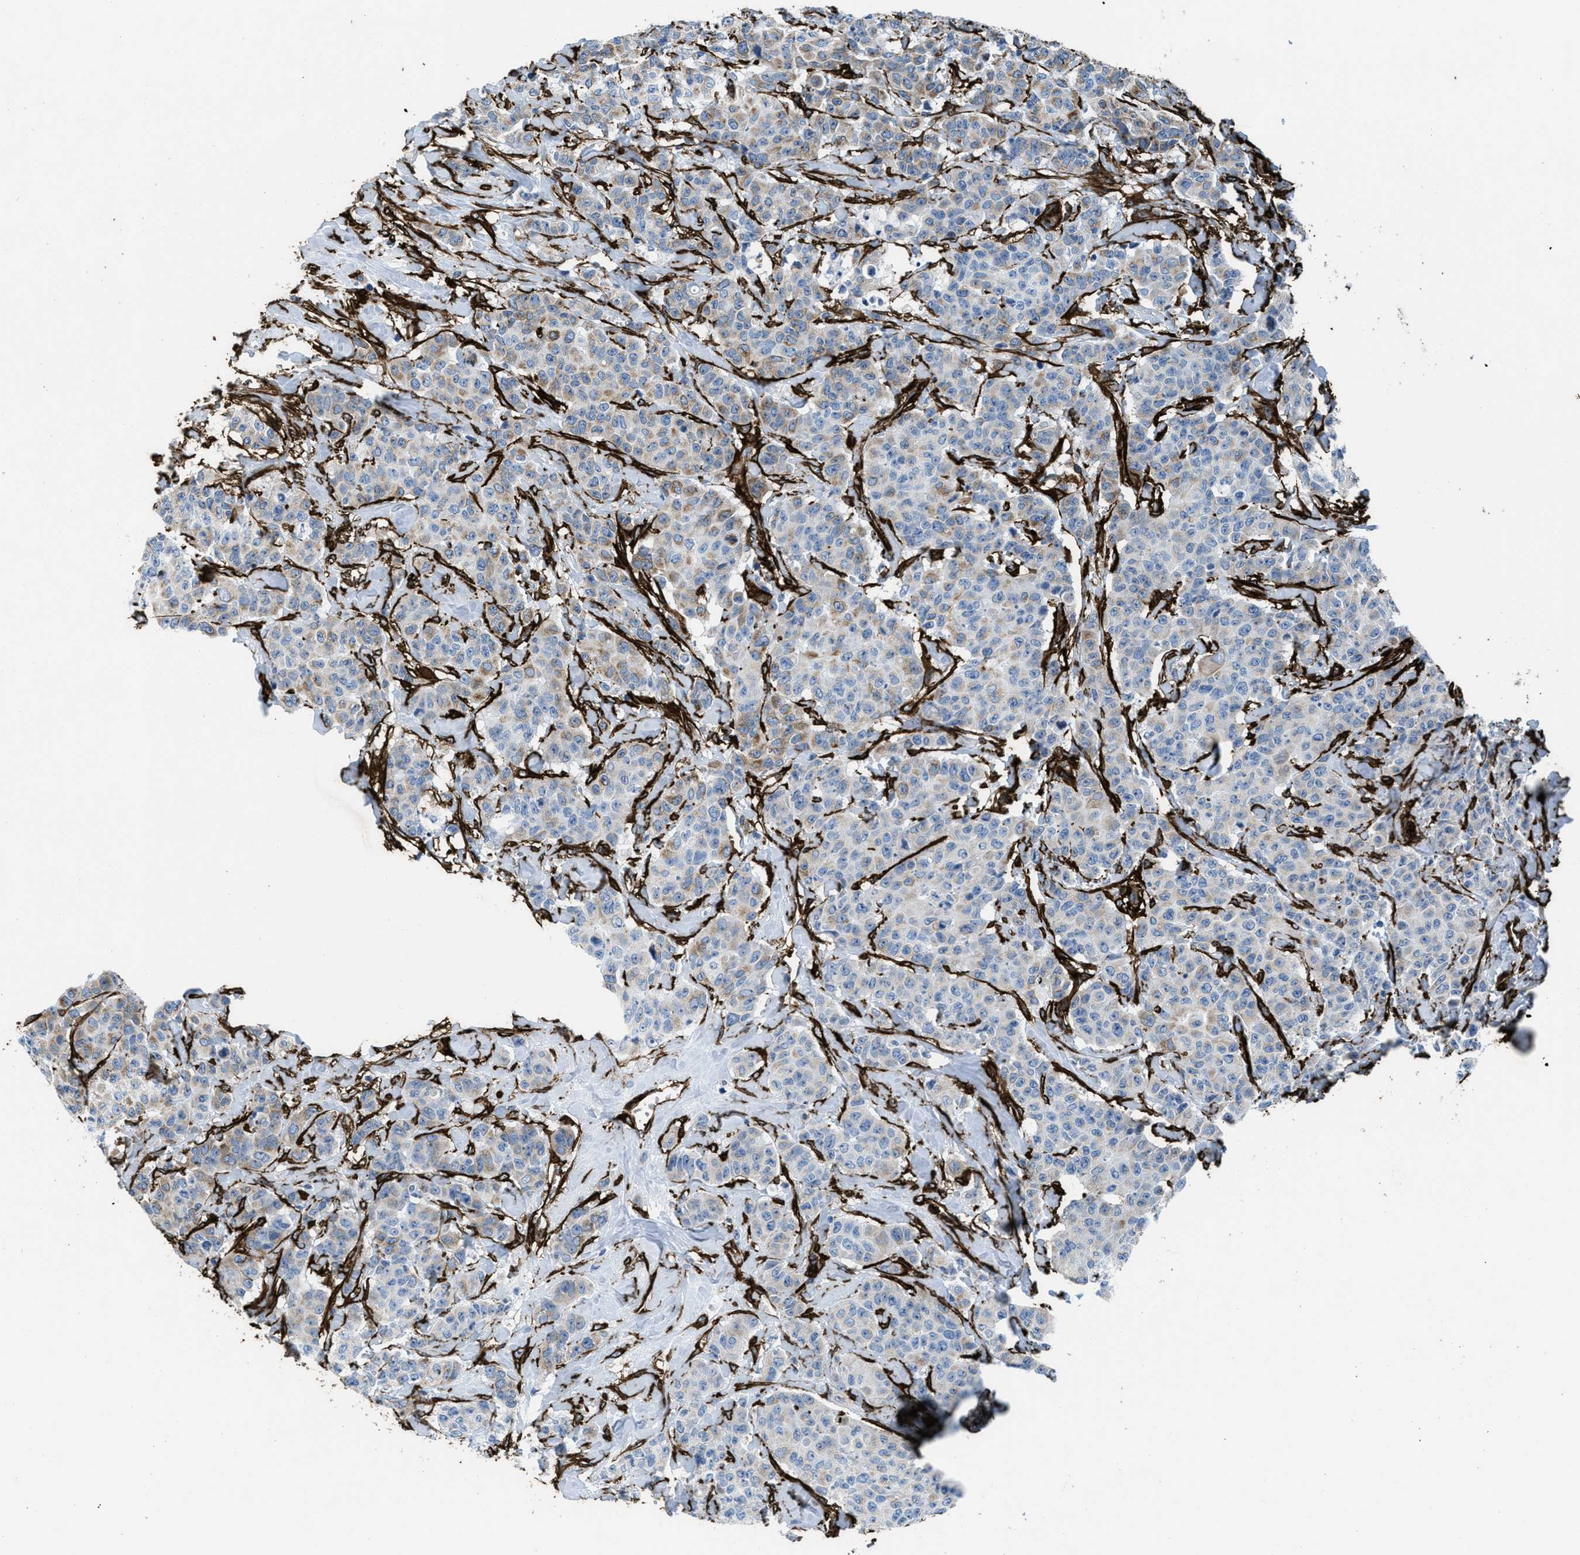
{"staining": {"intensity": "weak", "quantity": "<25%", "location": "cytoplasmic/membranous"}, "tissue": "breast cancer", "cell_type": "Tumor cells", "image_type": "cancer", "snomed": [{"axis": "morphology", "description": "Normal tissue, NOS"}, {"axis": "morphology", "description": "Duct carcinoma"}, {"axis": "topography", "description": "Breast"}], "caption": "The IHC photomicrograph has no significant staining in tumor cells of intraductal carcinoma (breast) tissue. The staining was performed using DAB (3,3'-diaminobenzidine) to visualize the protein expression in brown, while the nuclei were stained in blue with hematoxylin (Magnification: 20x).", "gene": "CALD1", "patient": {"sex": "female", "age": 40}}